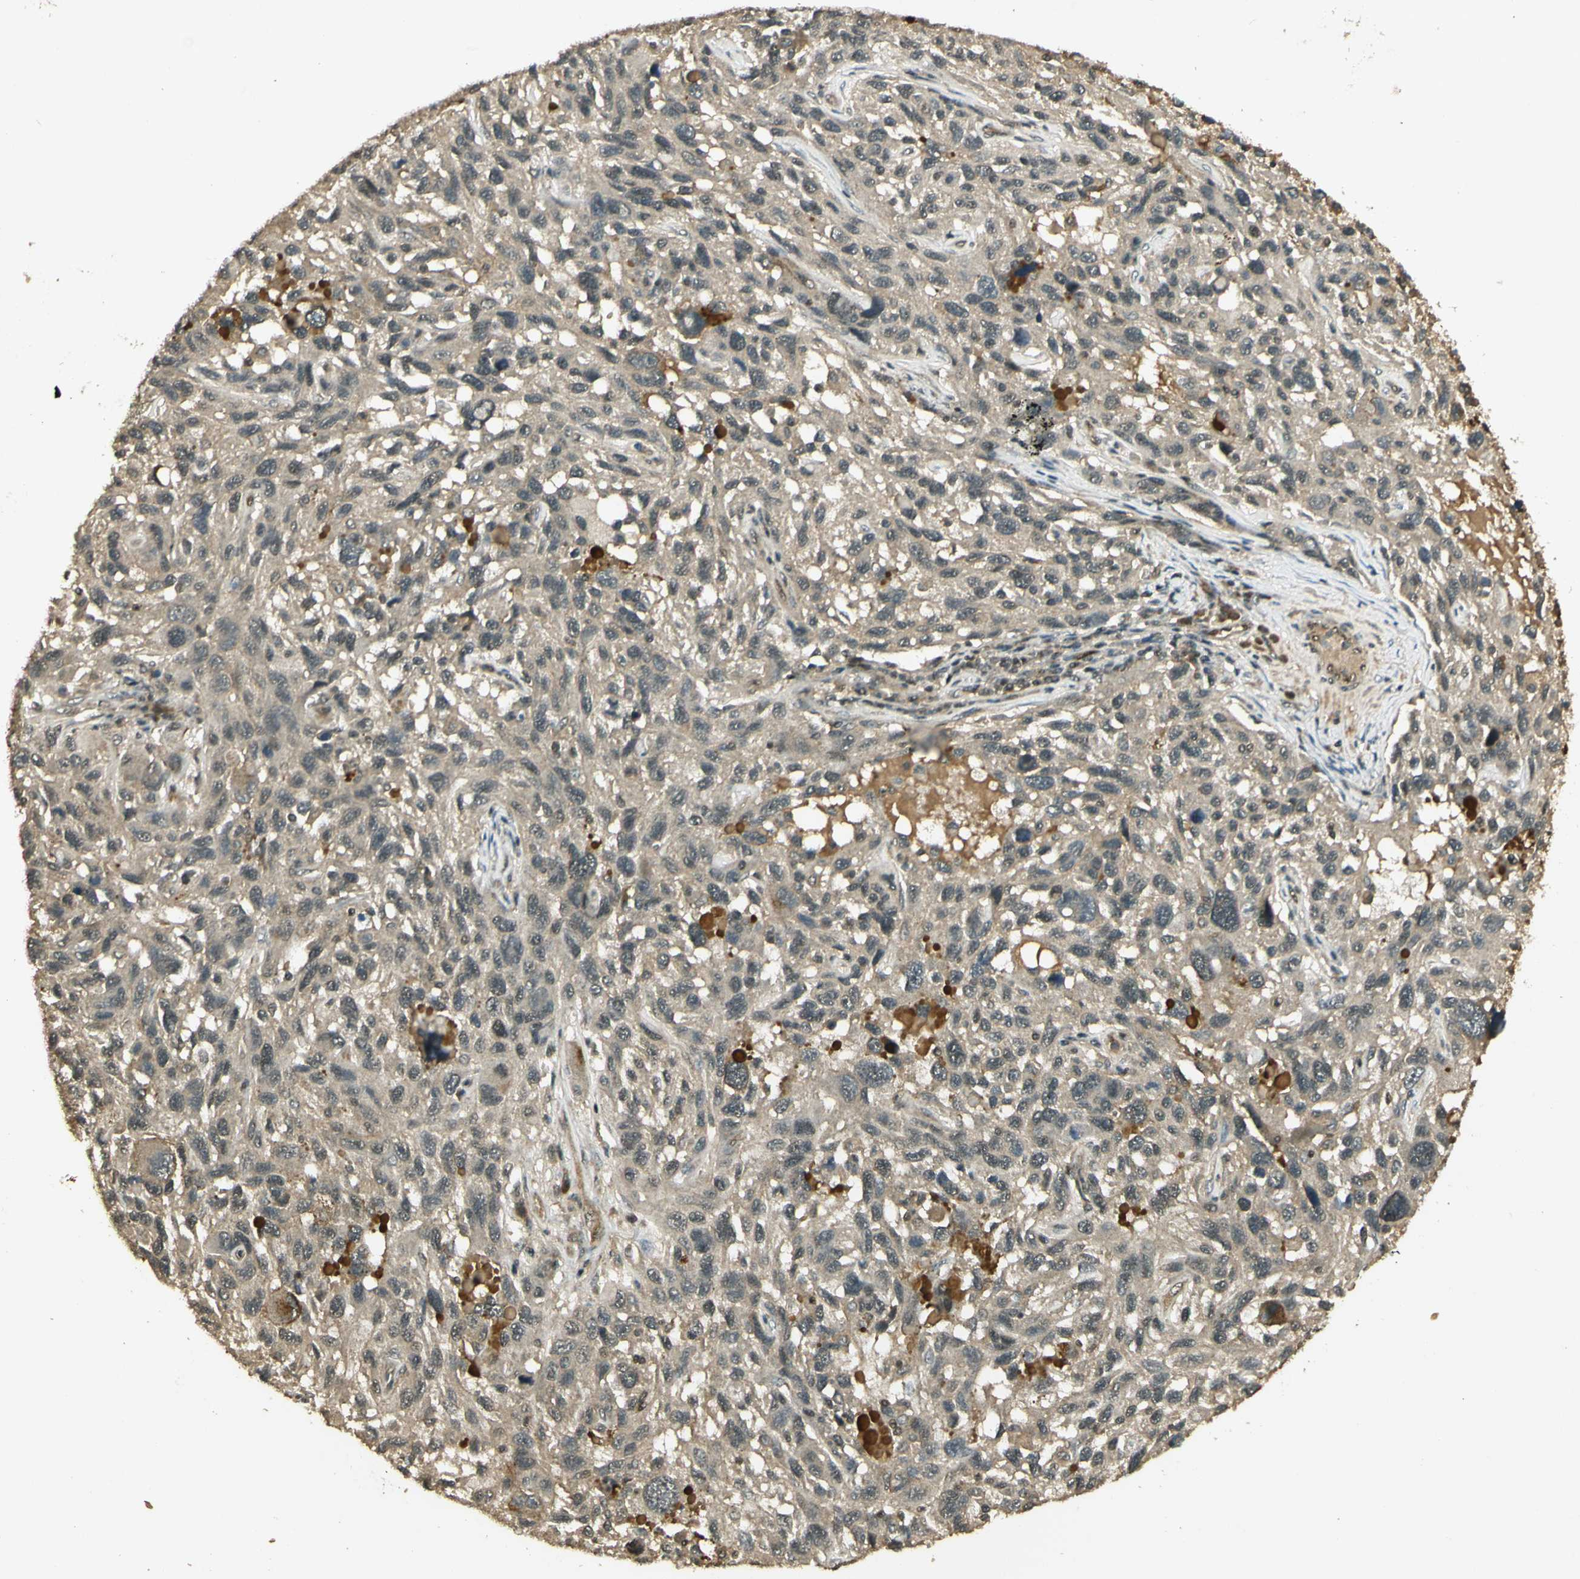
{"staining": {"intensity": "negative", "quantity": "none", "location": "none"}, "tissue": "melanoma", "cell_type": "Tumor cells", "image_type": "cancer", "snomed": [{"axis": "morphology", "description": "Malignant melanoma, NOS"}, {"axis": "topography", "description": "Skin"}], "caption": "Human malignant melanoma stained for a protein using immunohistochemistry demonstrates no expression in tumor cells.", "gene": "GMEB2", "patient": {"sex": "male", "age": 53}}